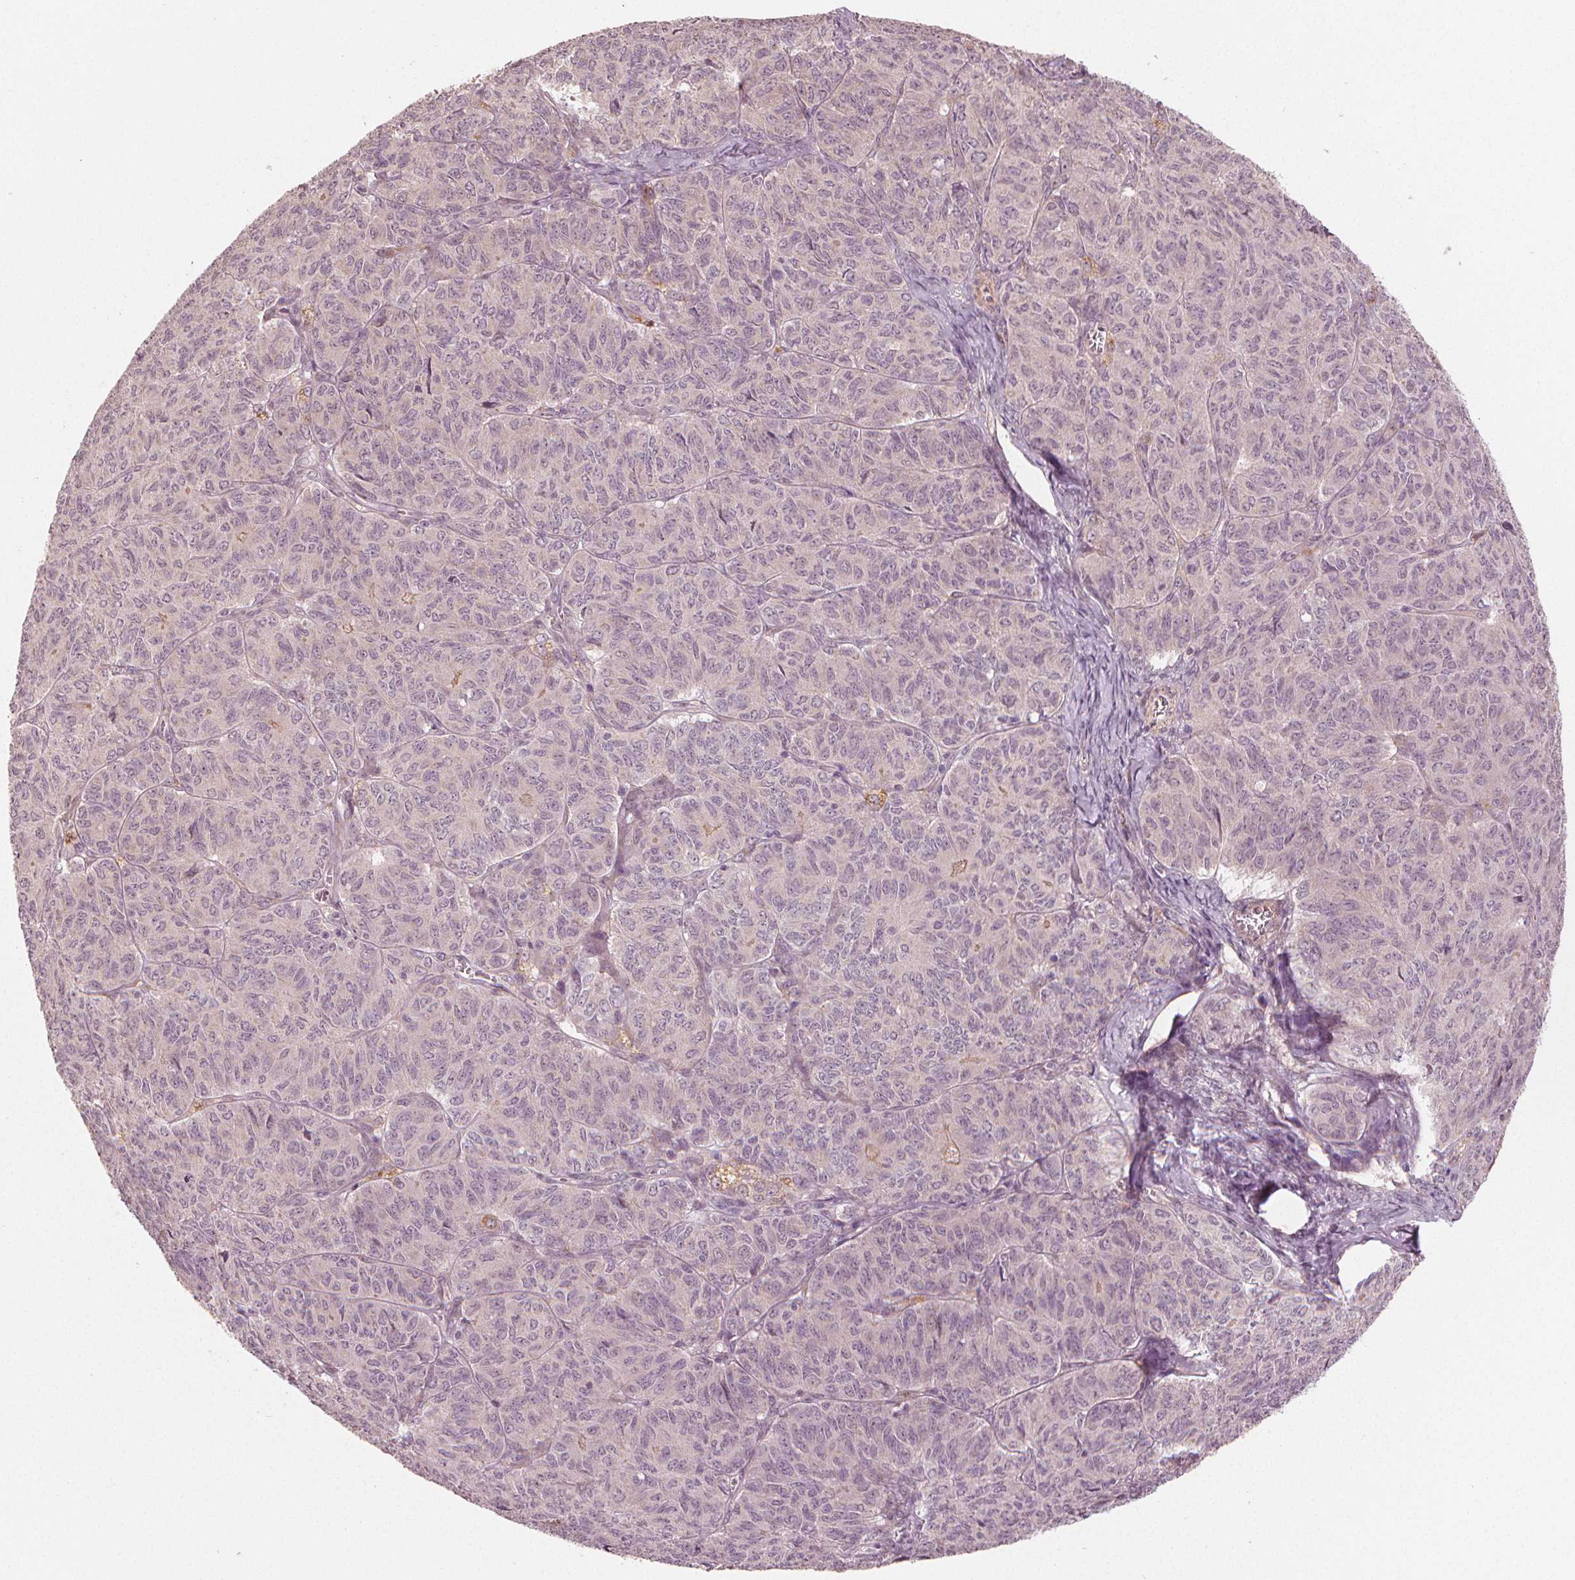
{"staining": {"intensity": "negative", "quantity": "none", "location": "none"}, "tissue": "ovarian cancer", "cell_type": "Tumor cells", "image_type": "cancer", "snomed": [{"axis": "morphology", "description": "Carcinoma, endometroid"}, {"axis": "topography", "description": "Ovary"}], "caption": "Ovarian cancer (endometroid carcinoma) was stained to show a protein in brown. There is no significant expression in tumor cells. (Brightfield microscopy of DAB IHC at high magnification).", "gene": "CLBA1", "patient": {"sex": "female", "age": 80}}